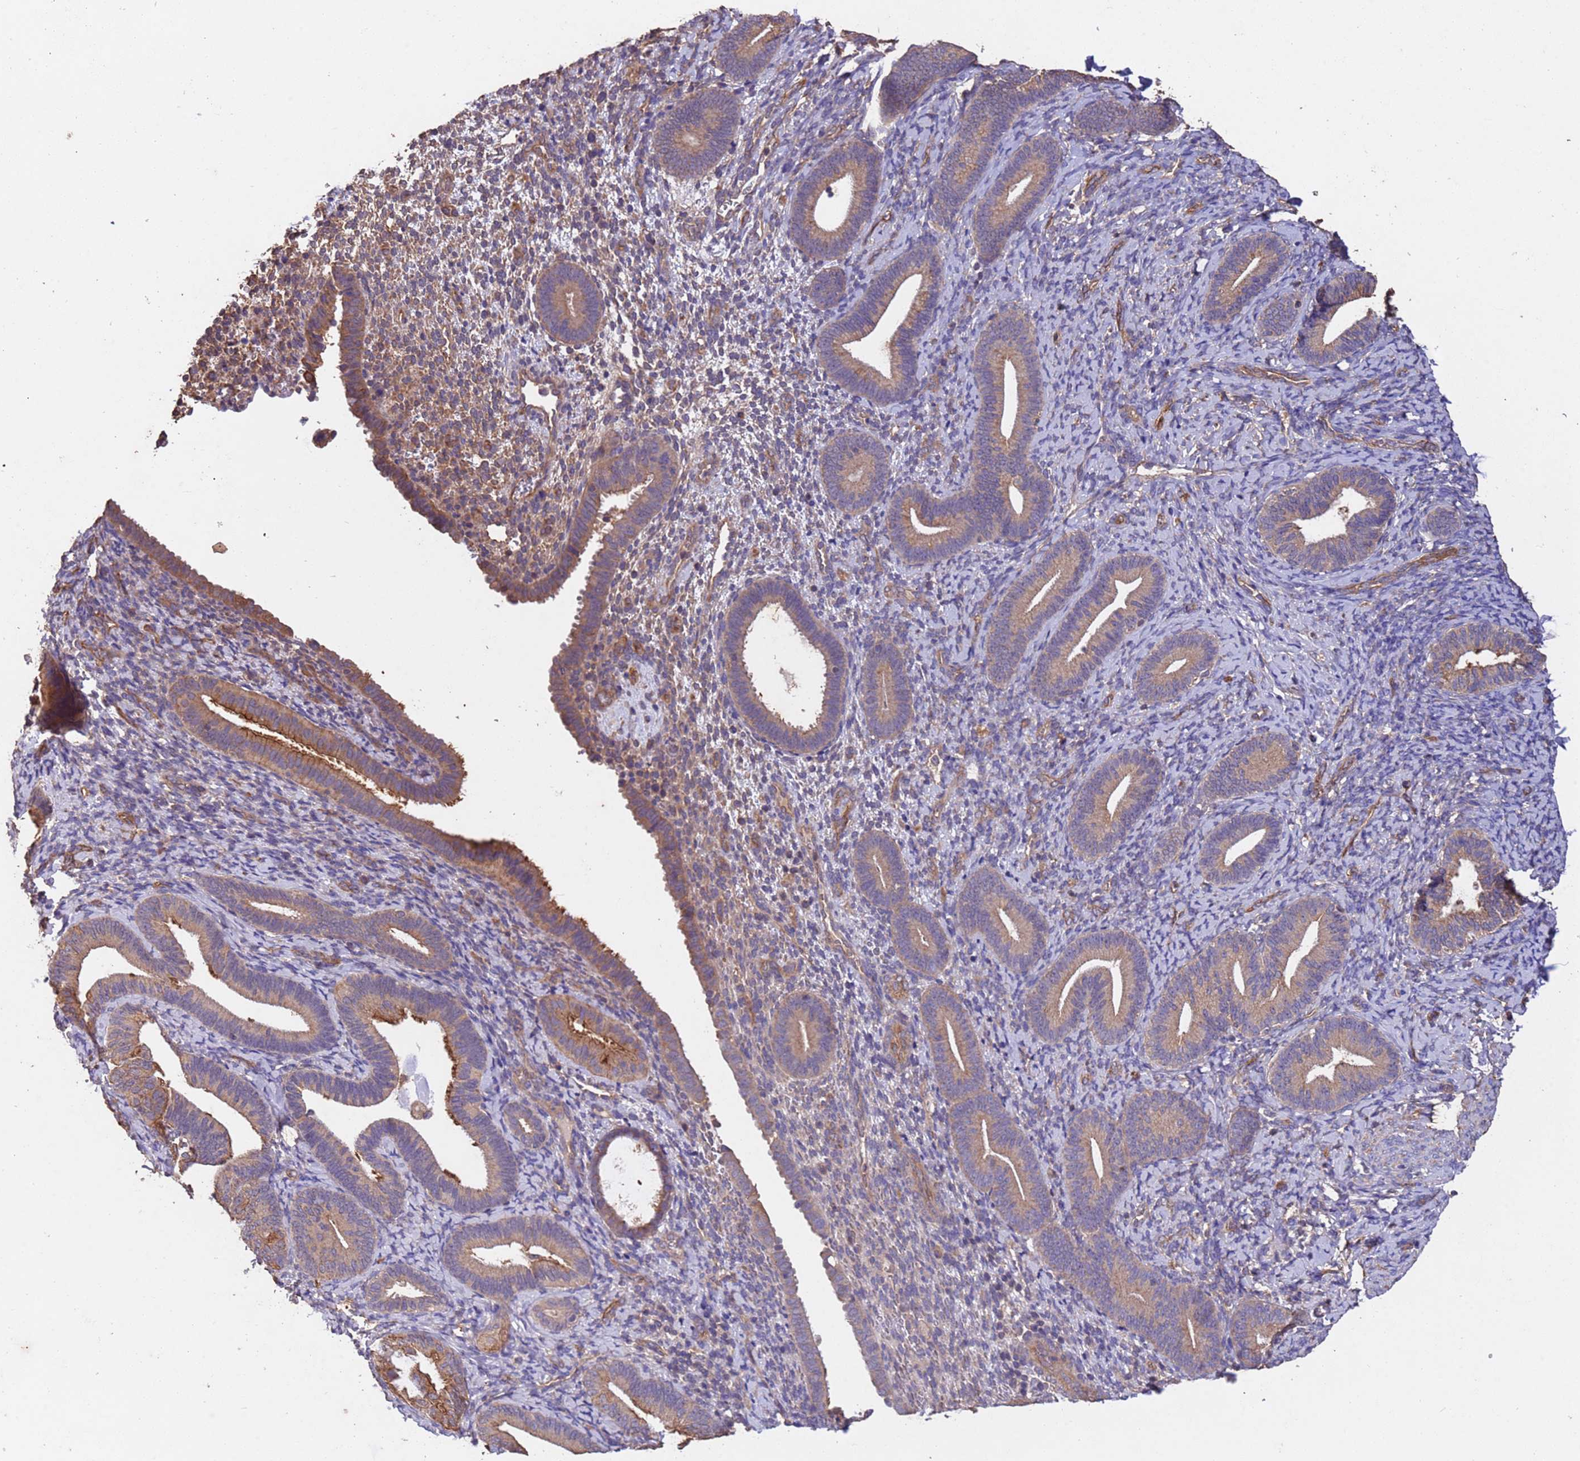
{"staining": {"intensity": "moderate", "quantity": "<25%", "location": "cytoplasmic/membranous"}, "tissue": "endometrium", "cell_type": "Cells in endometrial stroma", "image_type": "normal", "snomed": [{"axis": "morphology", "description": "Normal tissue, NOS"}, {"axis": "topography", "description": "Endometrium"}], "caption": "Immunohistochemical staining of benign human endometrium shows moderate cytoplasmic/membranous protein staining in approximately <25% of cells in endometrial stroma.", "gene": "MTX3", "patient": {"sex": "female", "age": 65}}